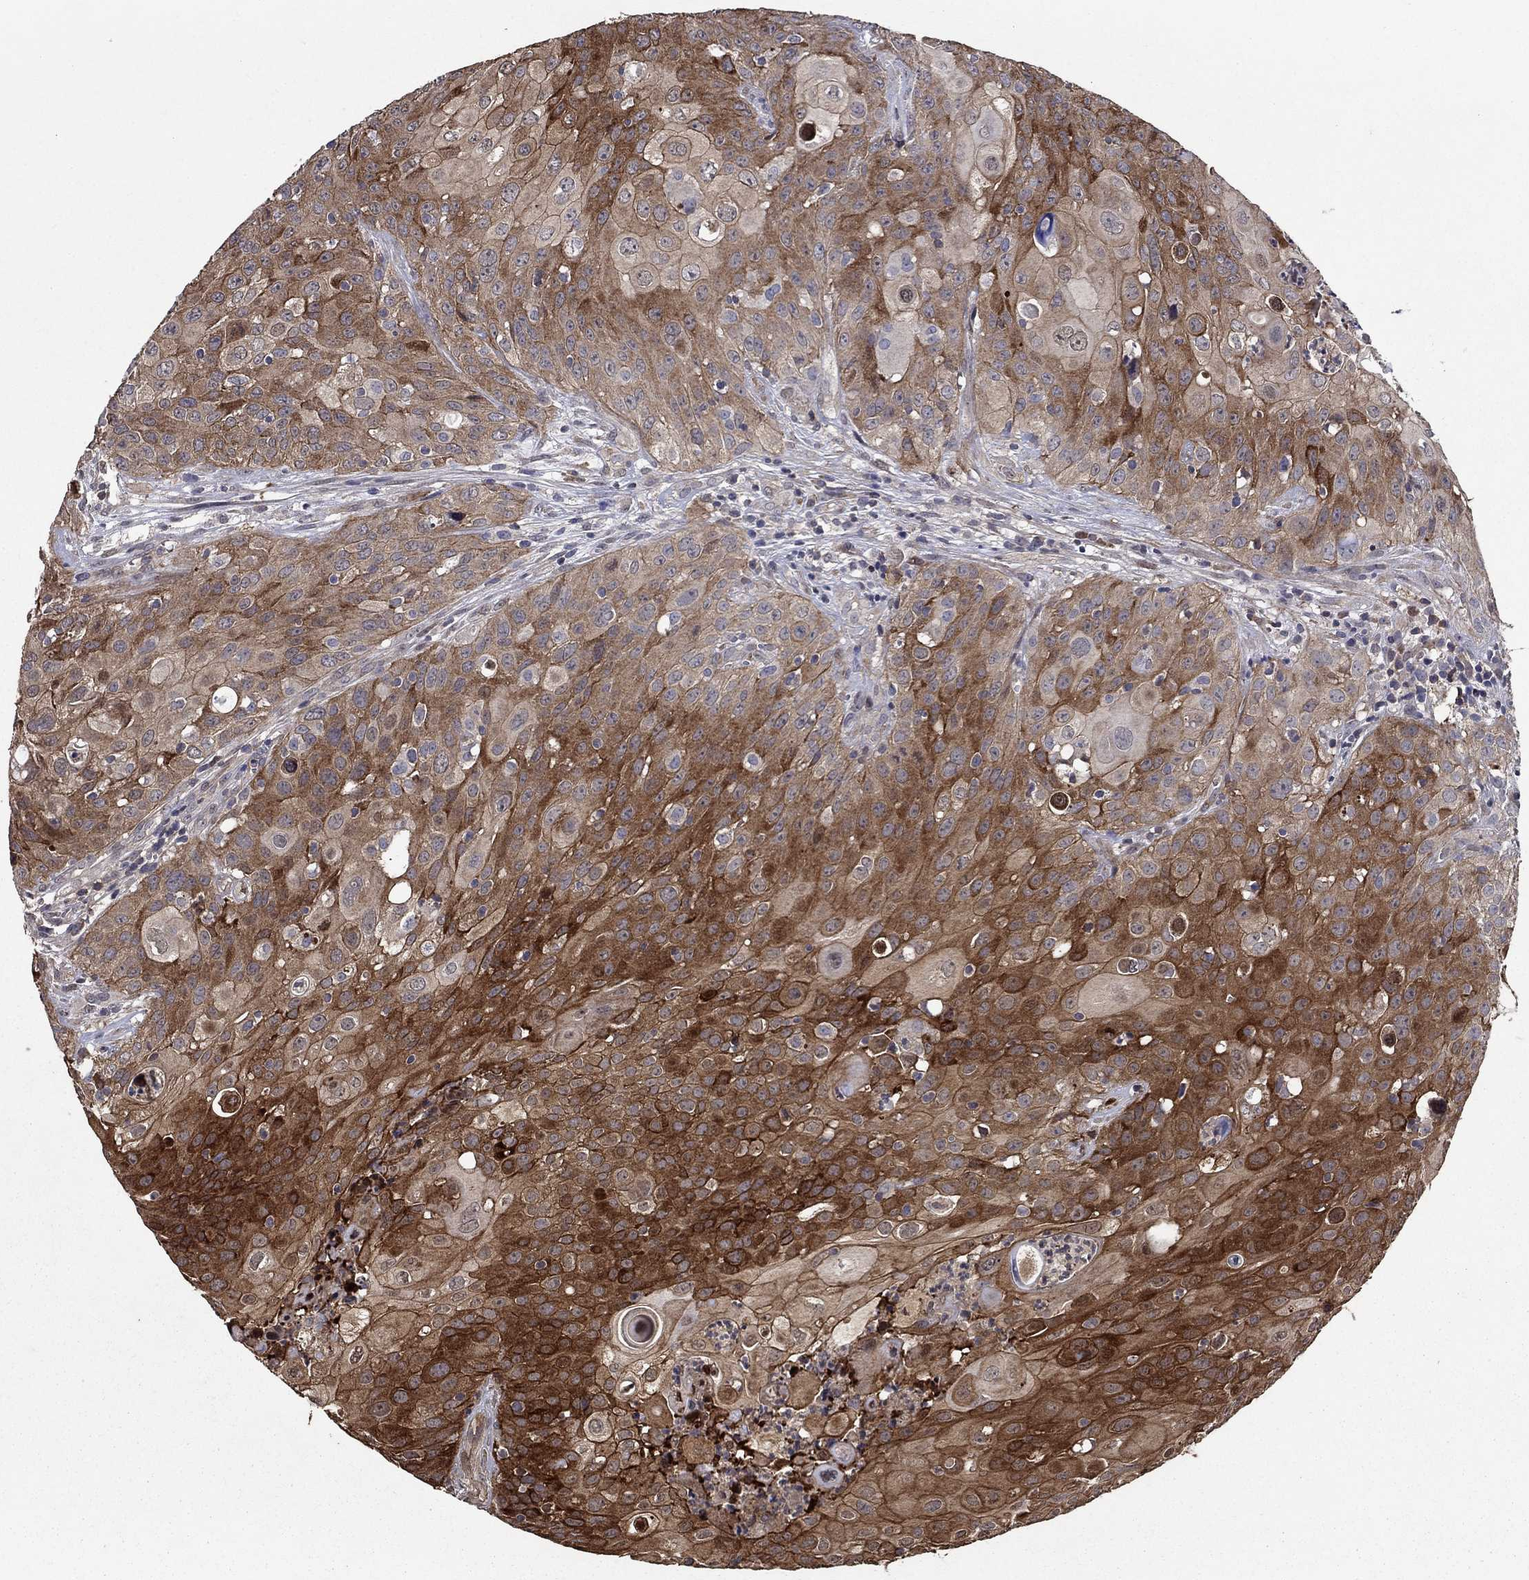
{"staining": {"intensity": "strong", "quantity": "25%-75%", "location": "cytoplasmic/membranous"}, "tissue": "urothelial cancer", "cell_type": "Tumor cells", "image_type": "cancer", "snomed": [{"axis": "morphology", "description": "Urothelial carcinoma, High grade"}, {"axis": "topography", "description": "Urinary bladder"}], "caption": "Tumor cells exhibit high levels of strong cytoplasmic/membranous staining in approximately 25%-75% of cells in urothelial carcinoma (high-grade).", "gene": "DVL1", "patient": {"sex": "female", "age": 79}}